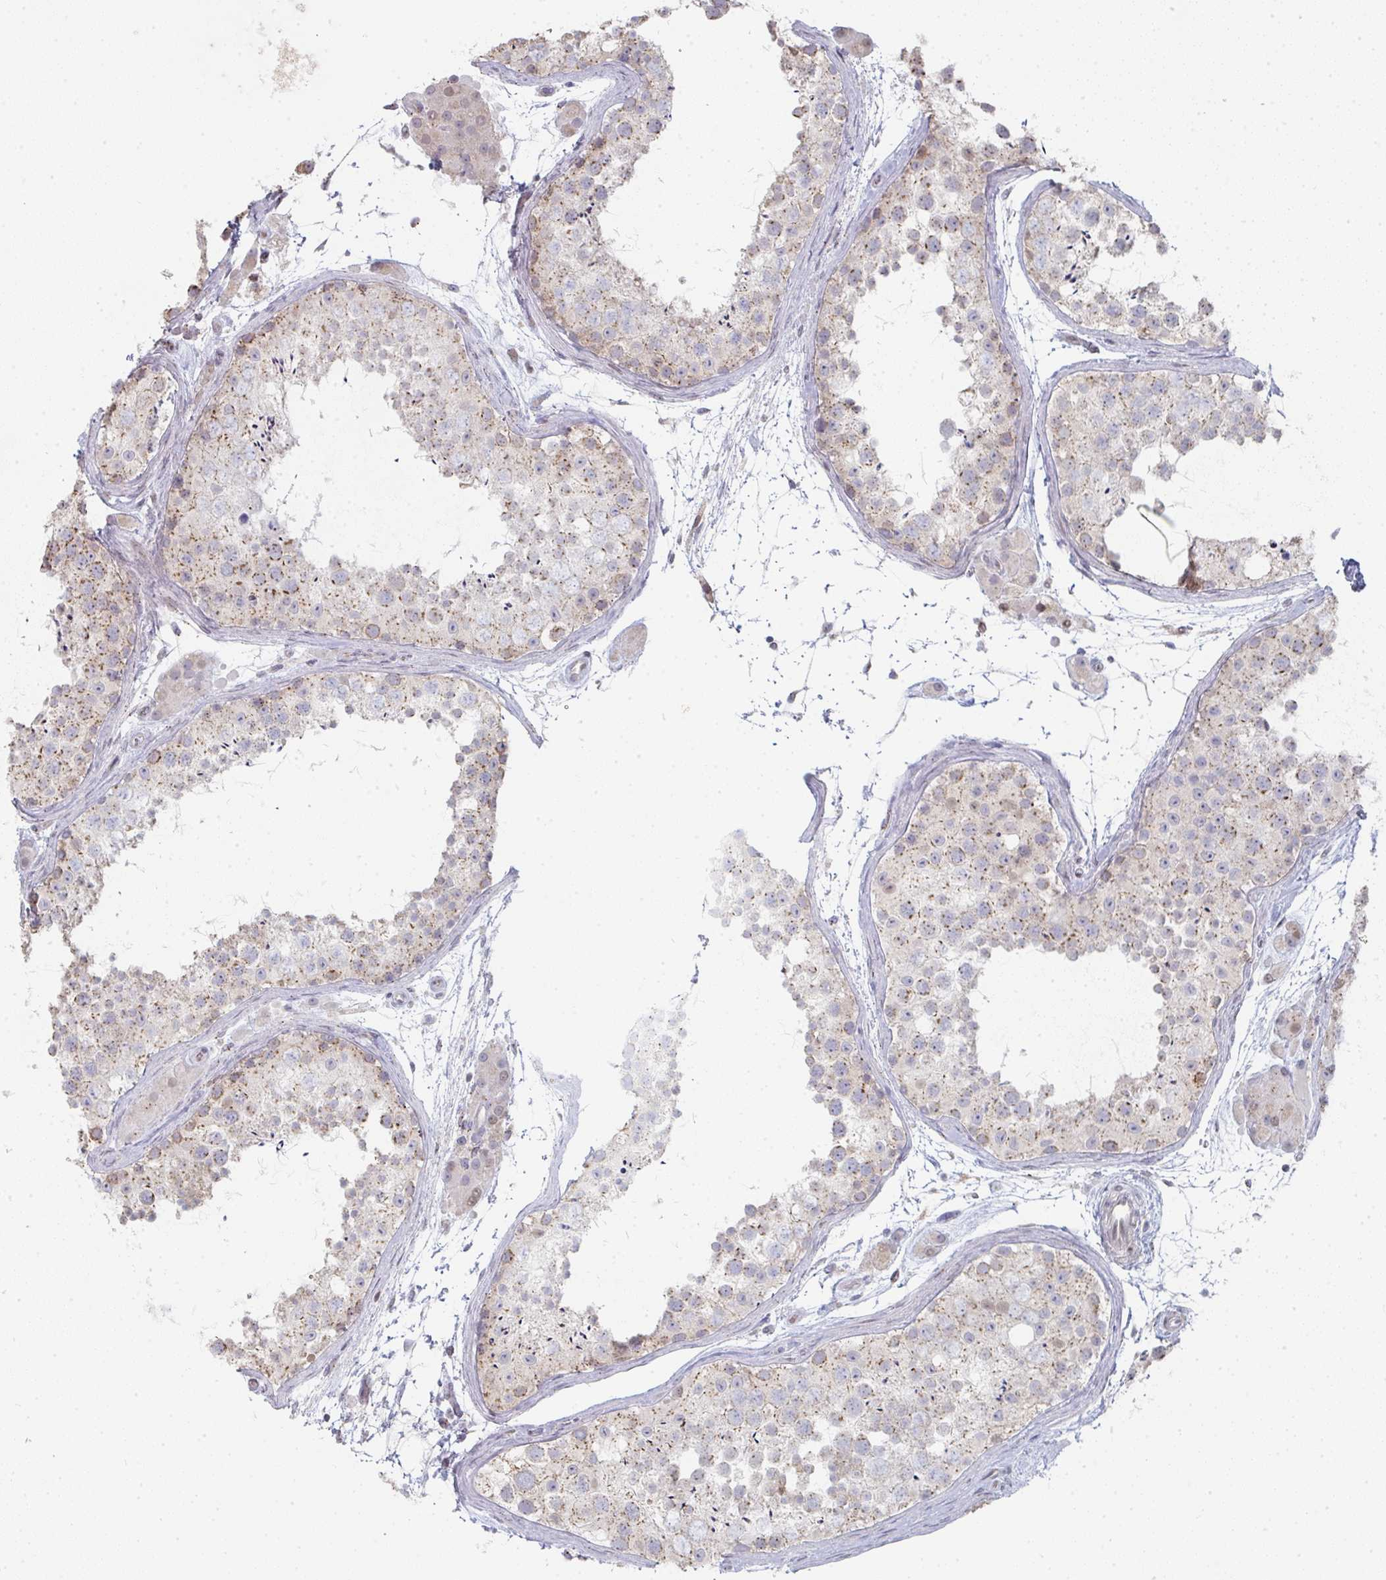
{"staining": {"intensity": "moderate", "quantity": "25%-75%", "location": "cytoplasmic/membranous"}, "tissue": "testis", "cell_type": "Cells in seminiferous ducts", "image_type": "normal", "snomed": [{"axis": "morphology", "description": "Normal tissue, NOS"}, {"axis": "topography", "description": "Testis"}], "caption": "Immunohistochemistry (IHC) (DAB) staining of benign testis reveals moderate cytoplasmic/membranous protein staining in approximately 25%-75% of cells in seminiferous ducts.", "gene": "ZNF526", "patient": {"sex": "male", "age": 41}}